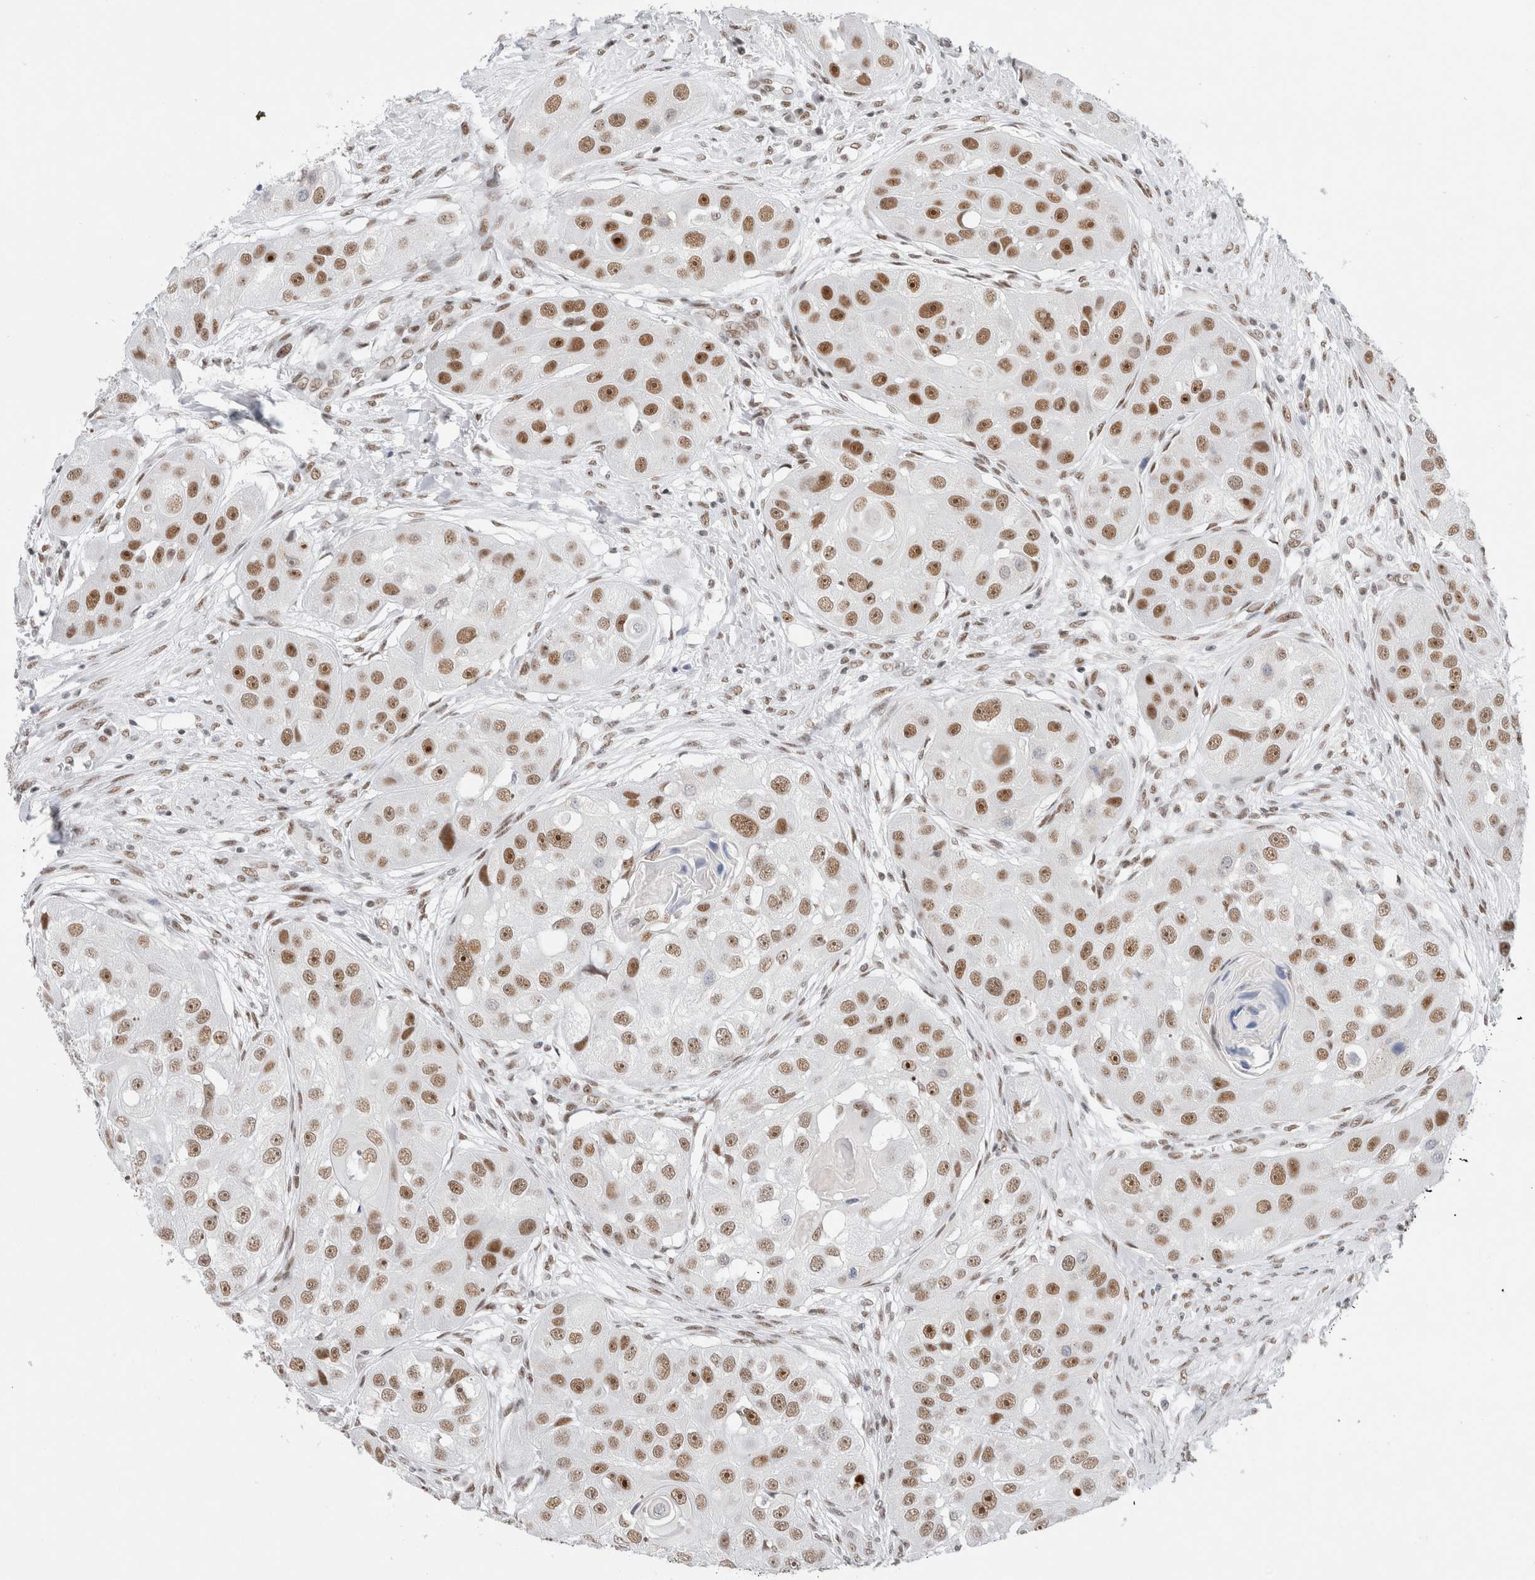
{"staining": {"intensity": "moderate", "quantity": ">75%", "location": "nuclear"}, "tissue": "head and neck cancer", "cell_type": "Tumor cells", "image_type": "cancer", "snomed": [{"axis": "morphology", "description": "Normal tissue, NOS"}, {"axis": "morphology", "description": "Squamous cell carcinoma, NOS"}, {"axis": "topography", "description": "Skeletal muscle"}, {"axis": "topography", "description": "Head-Neck"}], "caption": "Protein staining of head and neck cancer tissue exhibits moderate nuclear positivity in approximately >75% of tumor cells. Nuclei are stained in blue.", "gene": "COPS7A", "patient": {"sex": "male", "age": 51}}